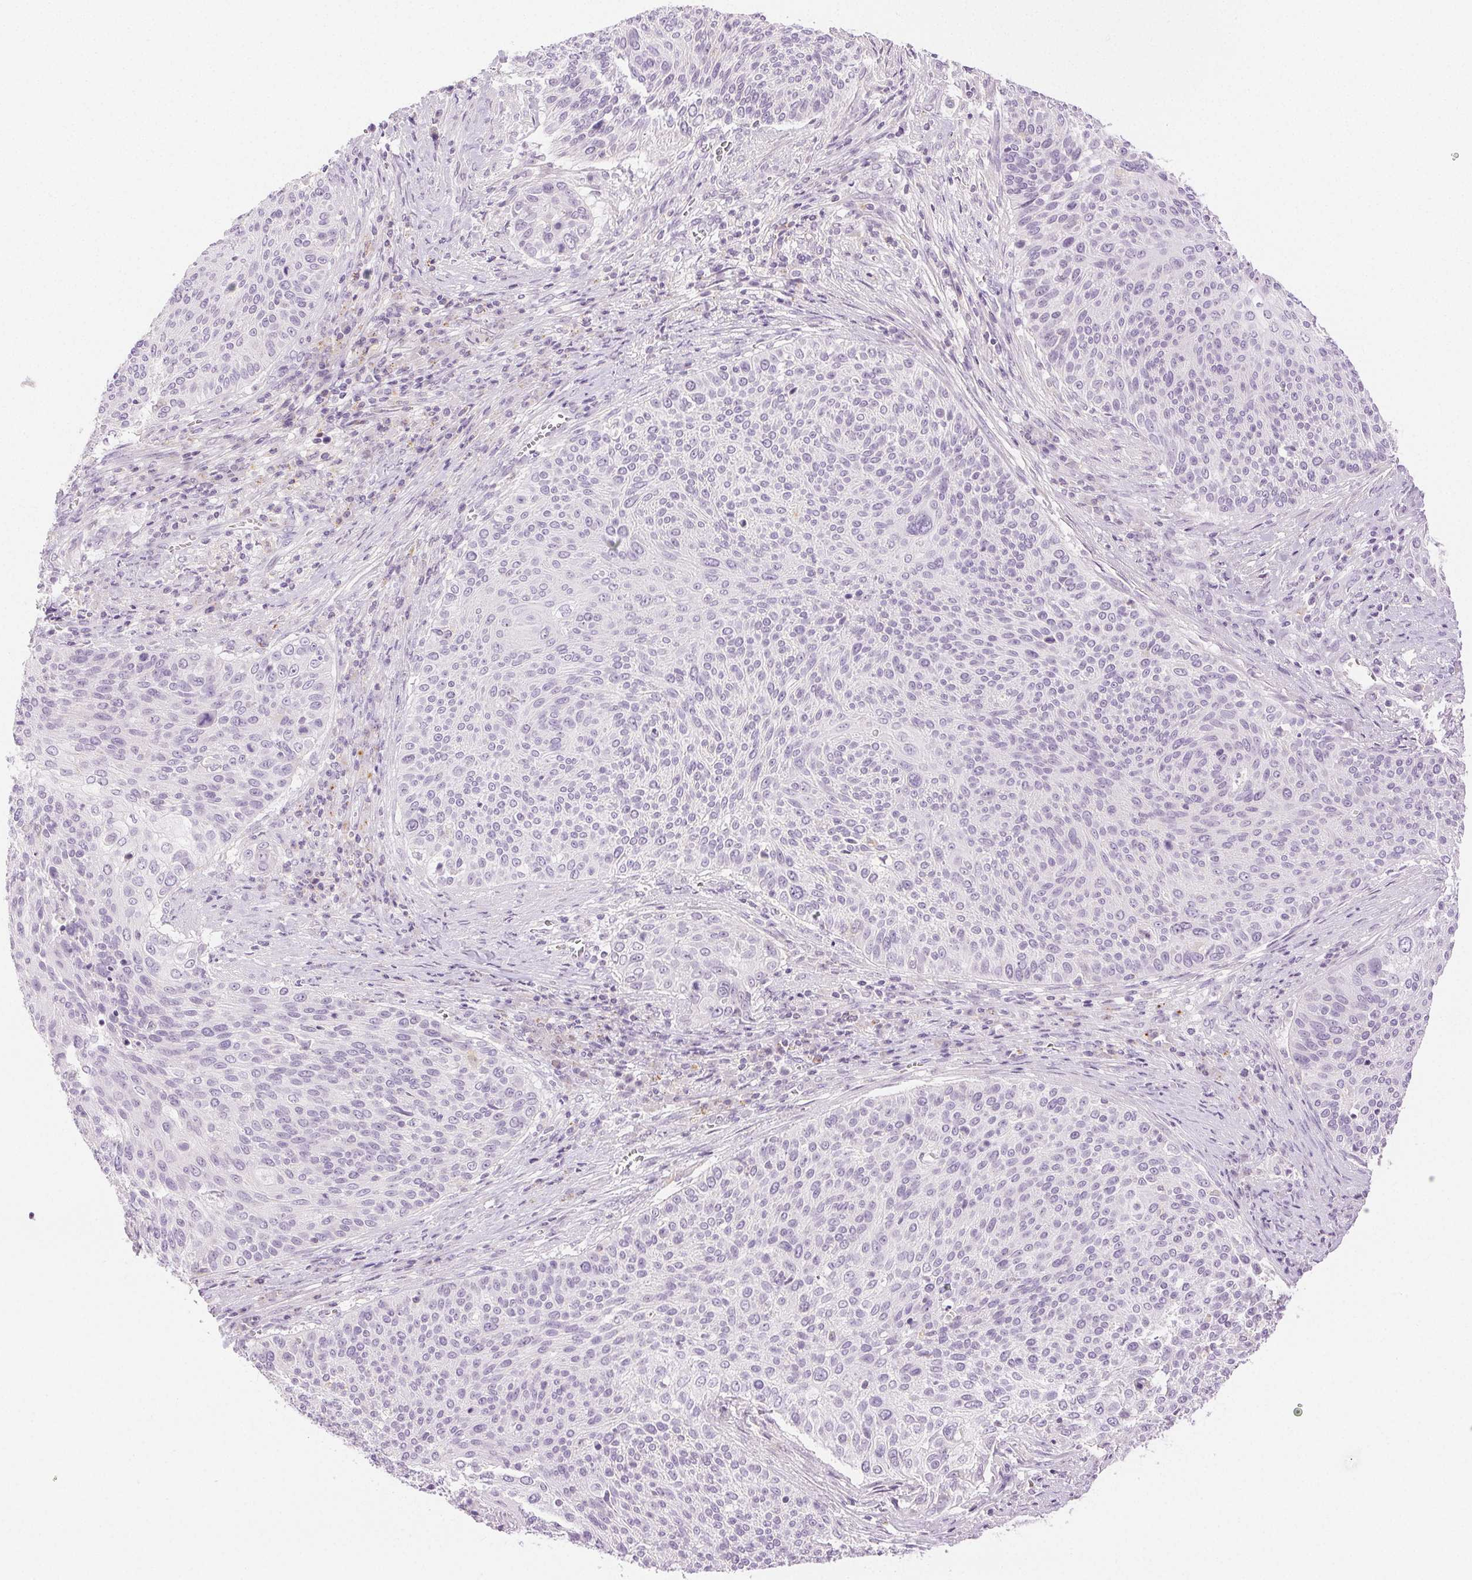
{"staining": {"intensity": "negative", "quantity": "none", "location": "none"}, "tissue": "cervical cancer", "cell_type": "Tumor cells", "image_type": "cancer", "snomed": [{"axis": "morphology", "description": "Squamous cell carcinoma, NOS"}, {"axis": "topography", "description": "Cervix"}], "caption": "Tumor cells are negative for brown protein staining in squamous cell carcinoma (cervical).", "gene": "SLC5A2", "patient": {"sex": "female", "age": 31}}